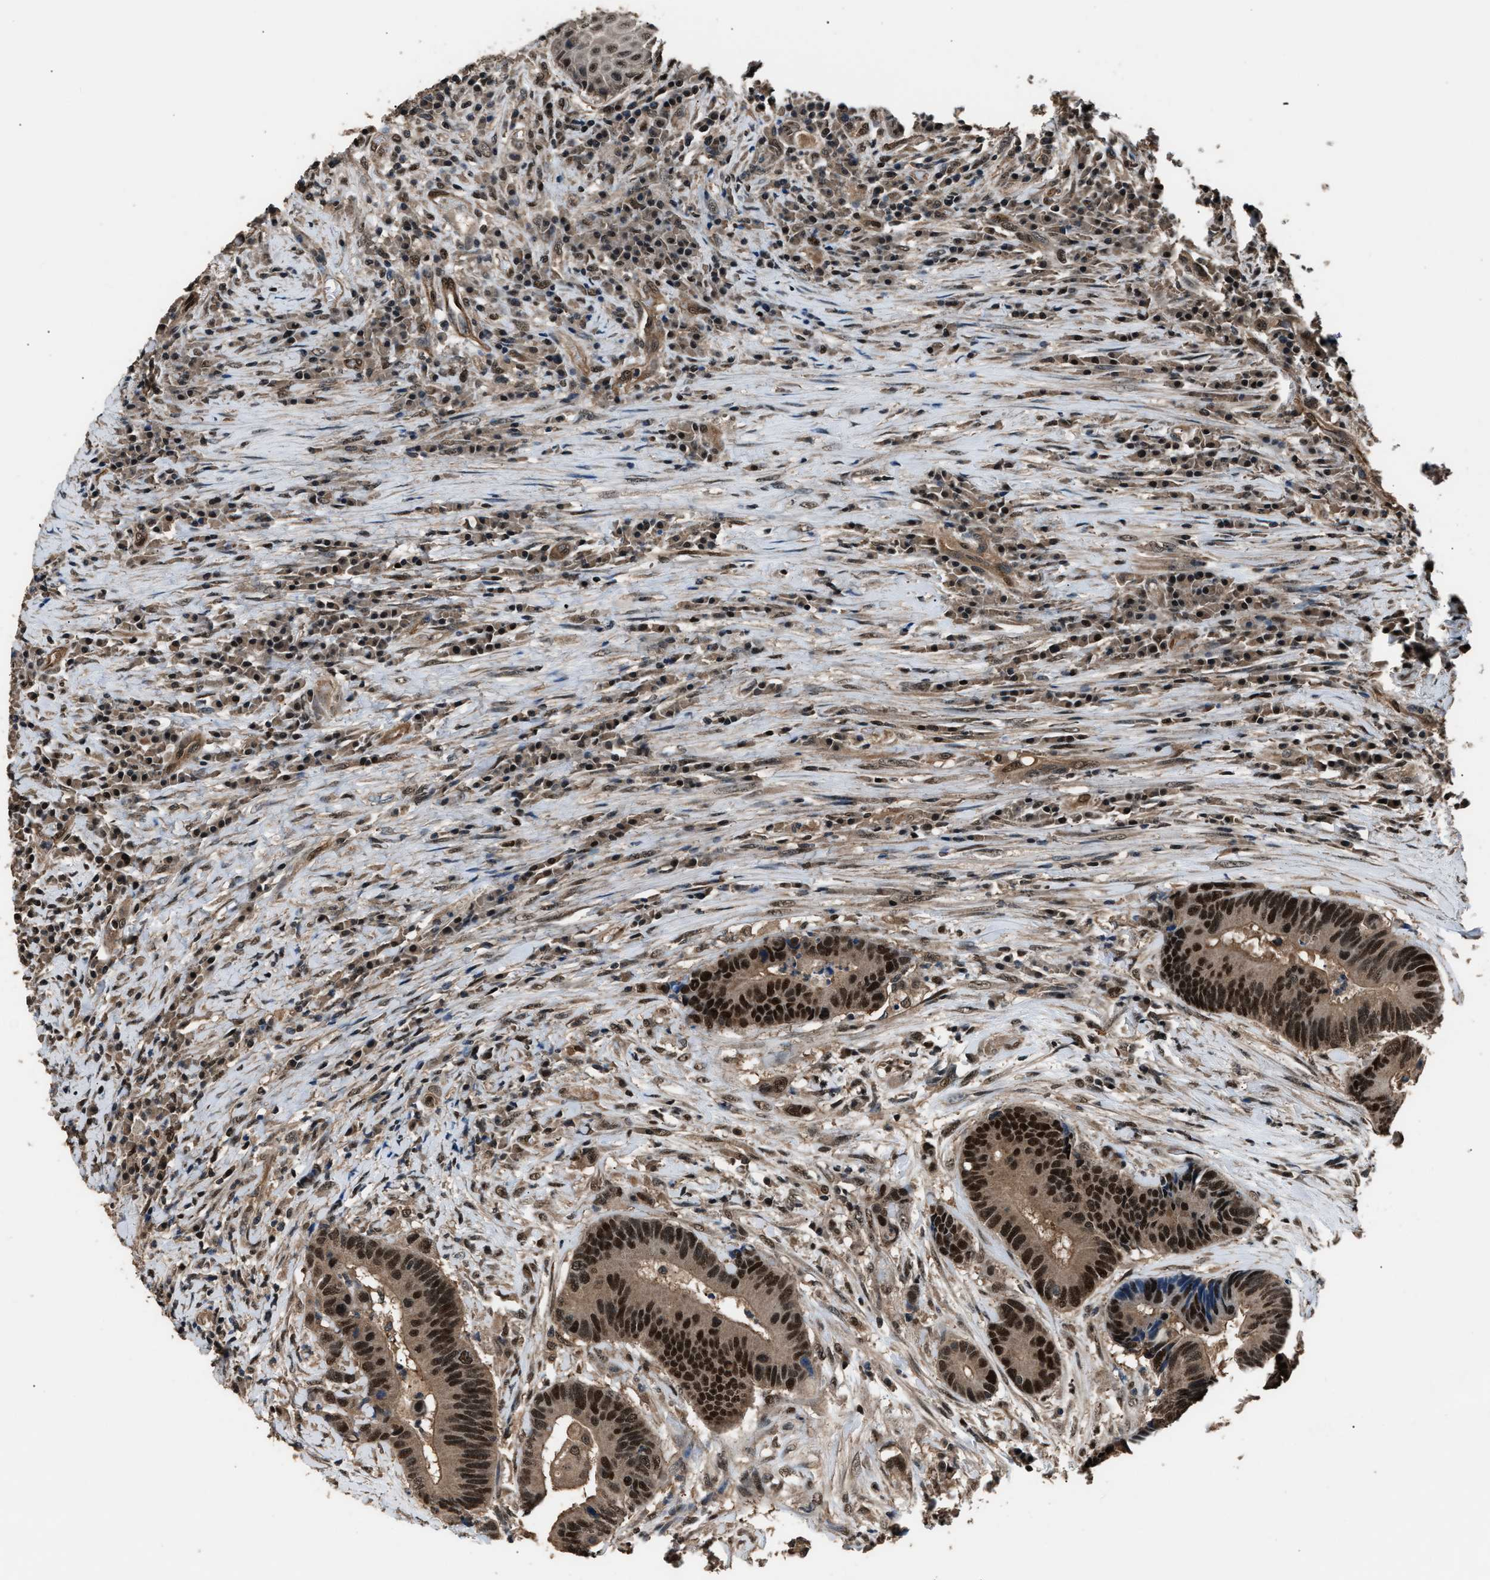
{"staining": {"intensity": "strong", "quantity": ">75%", "location": "nuclear"}, "tissue": "colorectal cancer", "cell_type": "Tumor cells", "image_type": "cancer", "snomed": [{"axis": "morphology", "description": "Adenocarcinoma, NOS"}, {"axis": "topography", "description": "Rectum"}, {"axis": "topography", "description": "Anal"}], "caption": "Protein expression analysis of adenocarcinoma (colorectal) demonstrates strong nuclear positivity in about >75% of tumor cells. The staining was performed using DAB to visualize the protein expression in brown, while the nuclei were stained in blue with hematoxylin (Magnification: 20x).", "gene": "DFFA", "patient": {"sex": "female", "age": 89}}